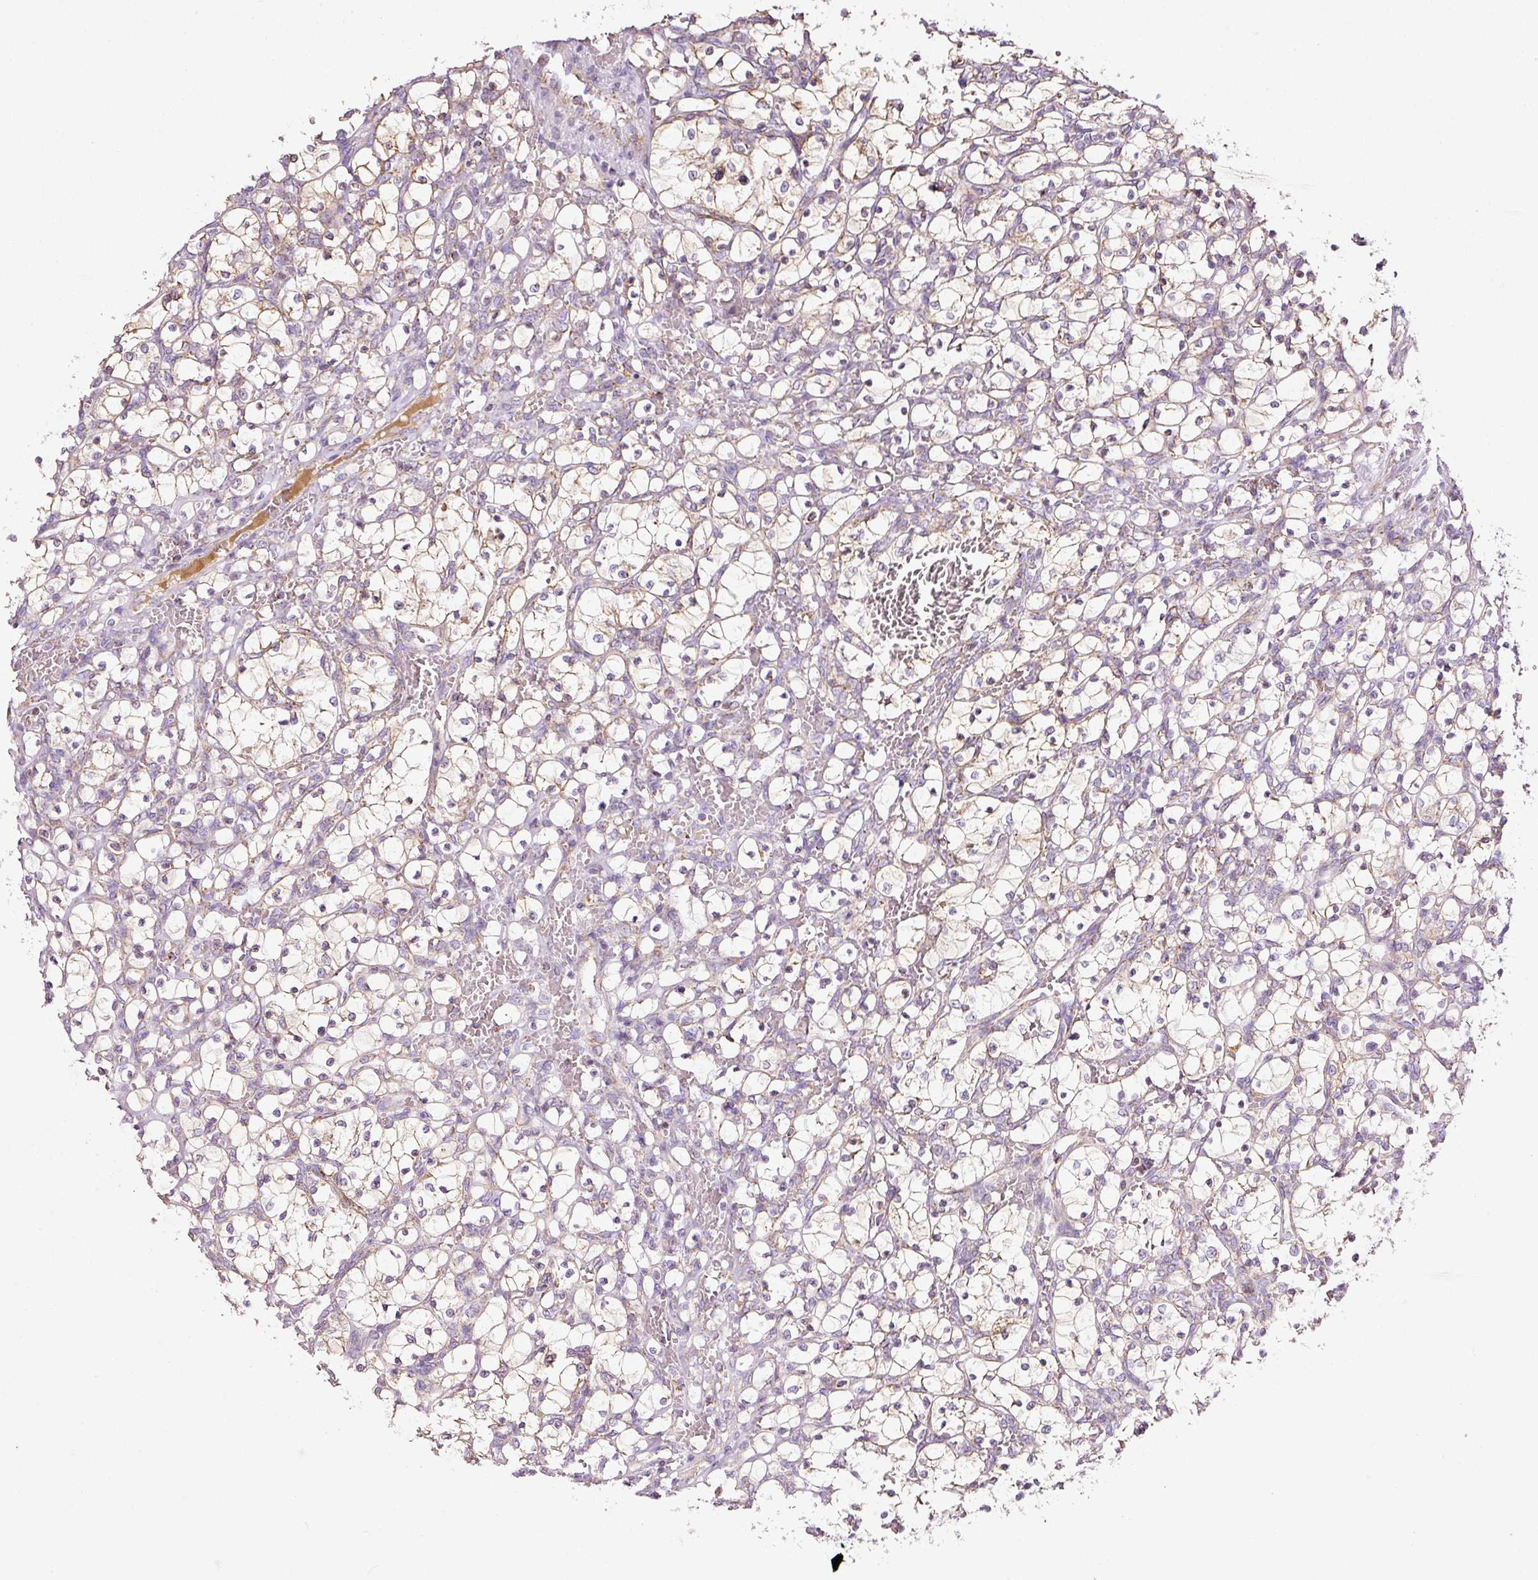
{"staining": {"intensity": "negative", "quantity": "none", "location": "none"}, "tissue": "renal cancer", "cell_type": "Tumor cells", "image_type": "cancer", "snomed": [{"axis": "morphology", "description": "Adenocarcinoma, NOS"}, {"axis": "topography", "description": "Kidney"}], "caption": "Histopathology image shows no protein expression in tumor cells of renal cancer tissue.", "gene": "SDHA", "patient": {"sex": "female", "age": 69}}